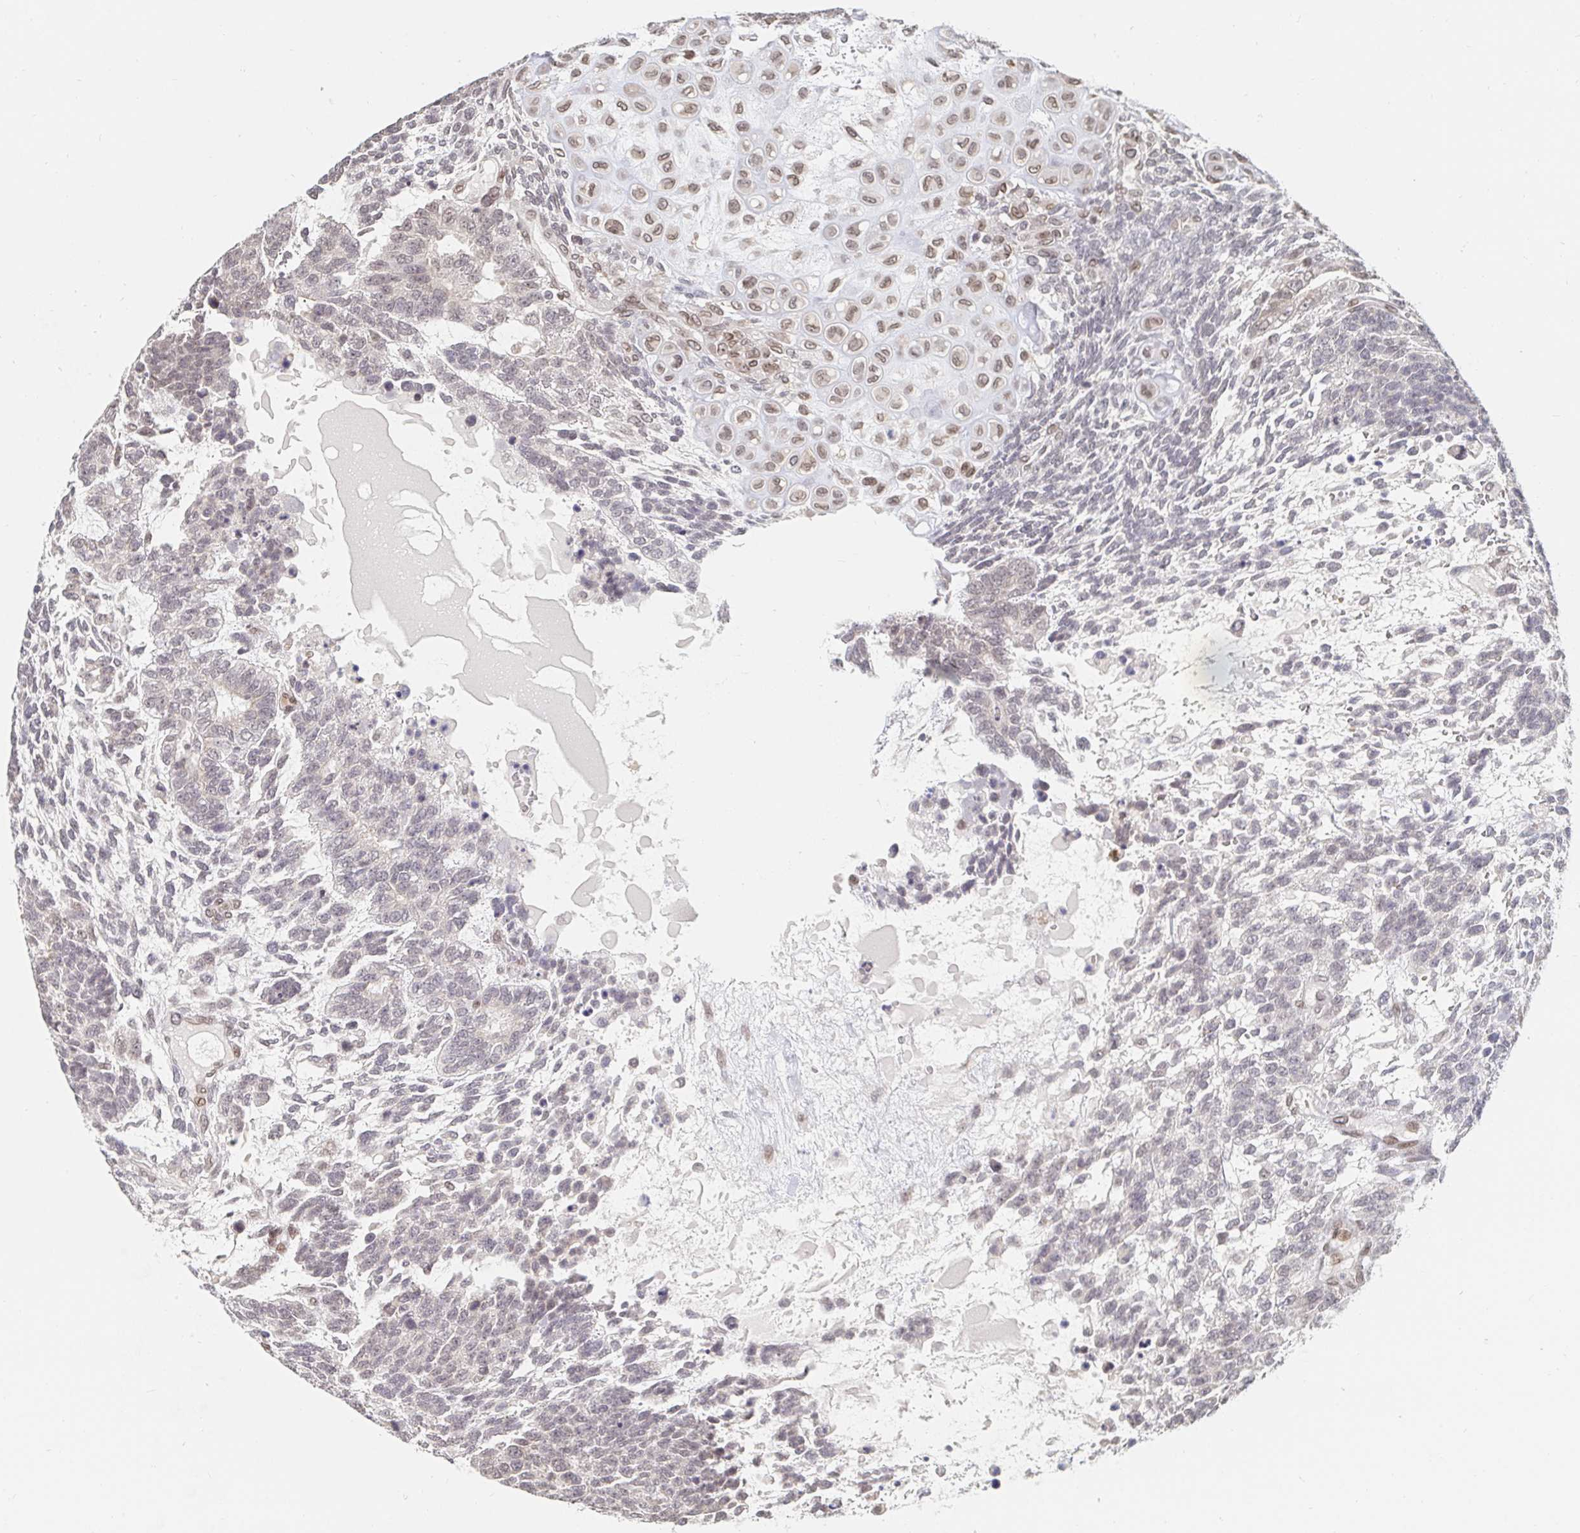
{"staining": {"intensity": "negative", "quantity": "none", "location": "none"}, "tissue": "testis cancer", "cell_type": "Tumor cells", "image_type": "cancer", "snomed": [{"axis": "morphology", "description": "Carcinoma, Embryonal, NOS"}, {"axis": "topography", "description": "Testis"}], "caption": "An immunohistochemistry (IHC) image of testis embryonal carcinoma is shown. There is no staining in tumor cells of testis embryonal carcinoma. (DAB immunohistochemistry (IHC) visualized using brightfield microscopy, high magnification).", "gene": "CHD2", "patient": {"sex": "male", "age": 23}}